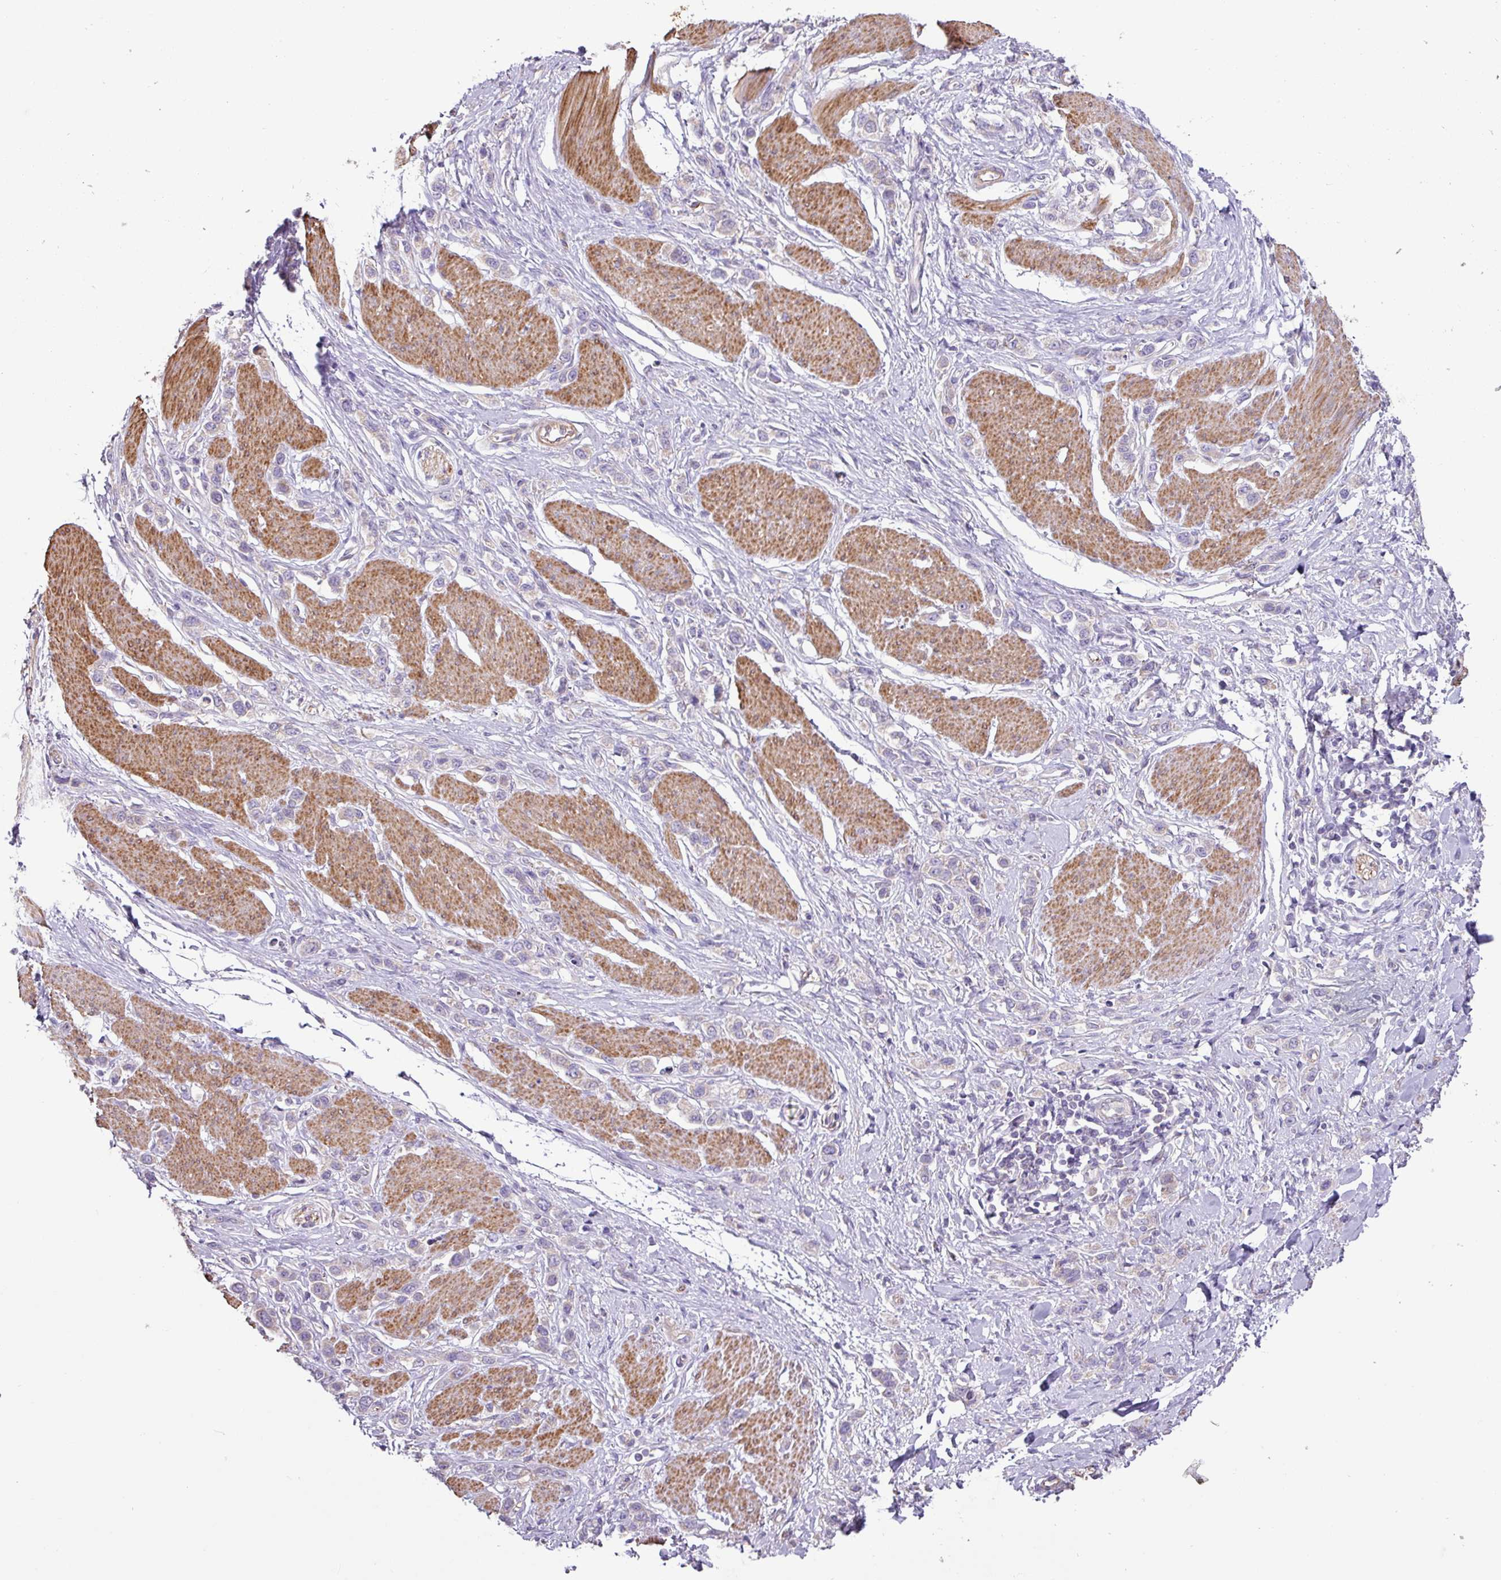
{"staining": {"intensity": "negative", "quantity": "none", "location": "none"}, "tissue": "stomach cancer", "cell_type": "Tumor cells", "image_type": "cancer", "snomed": [{"axis": "morphology", "description": "Adenocarcinoma, NOS"}, {"axis": "topography", "description": "Stomach"}], "caption": "The immunohistochemistry (IHC) histopathology image has no significant expression in tumor cells of stomach cancer (adenocarcinoma) tissue.", "gene": "MRRF", "patient": {"sex": "female", "age": 65}}